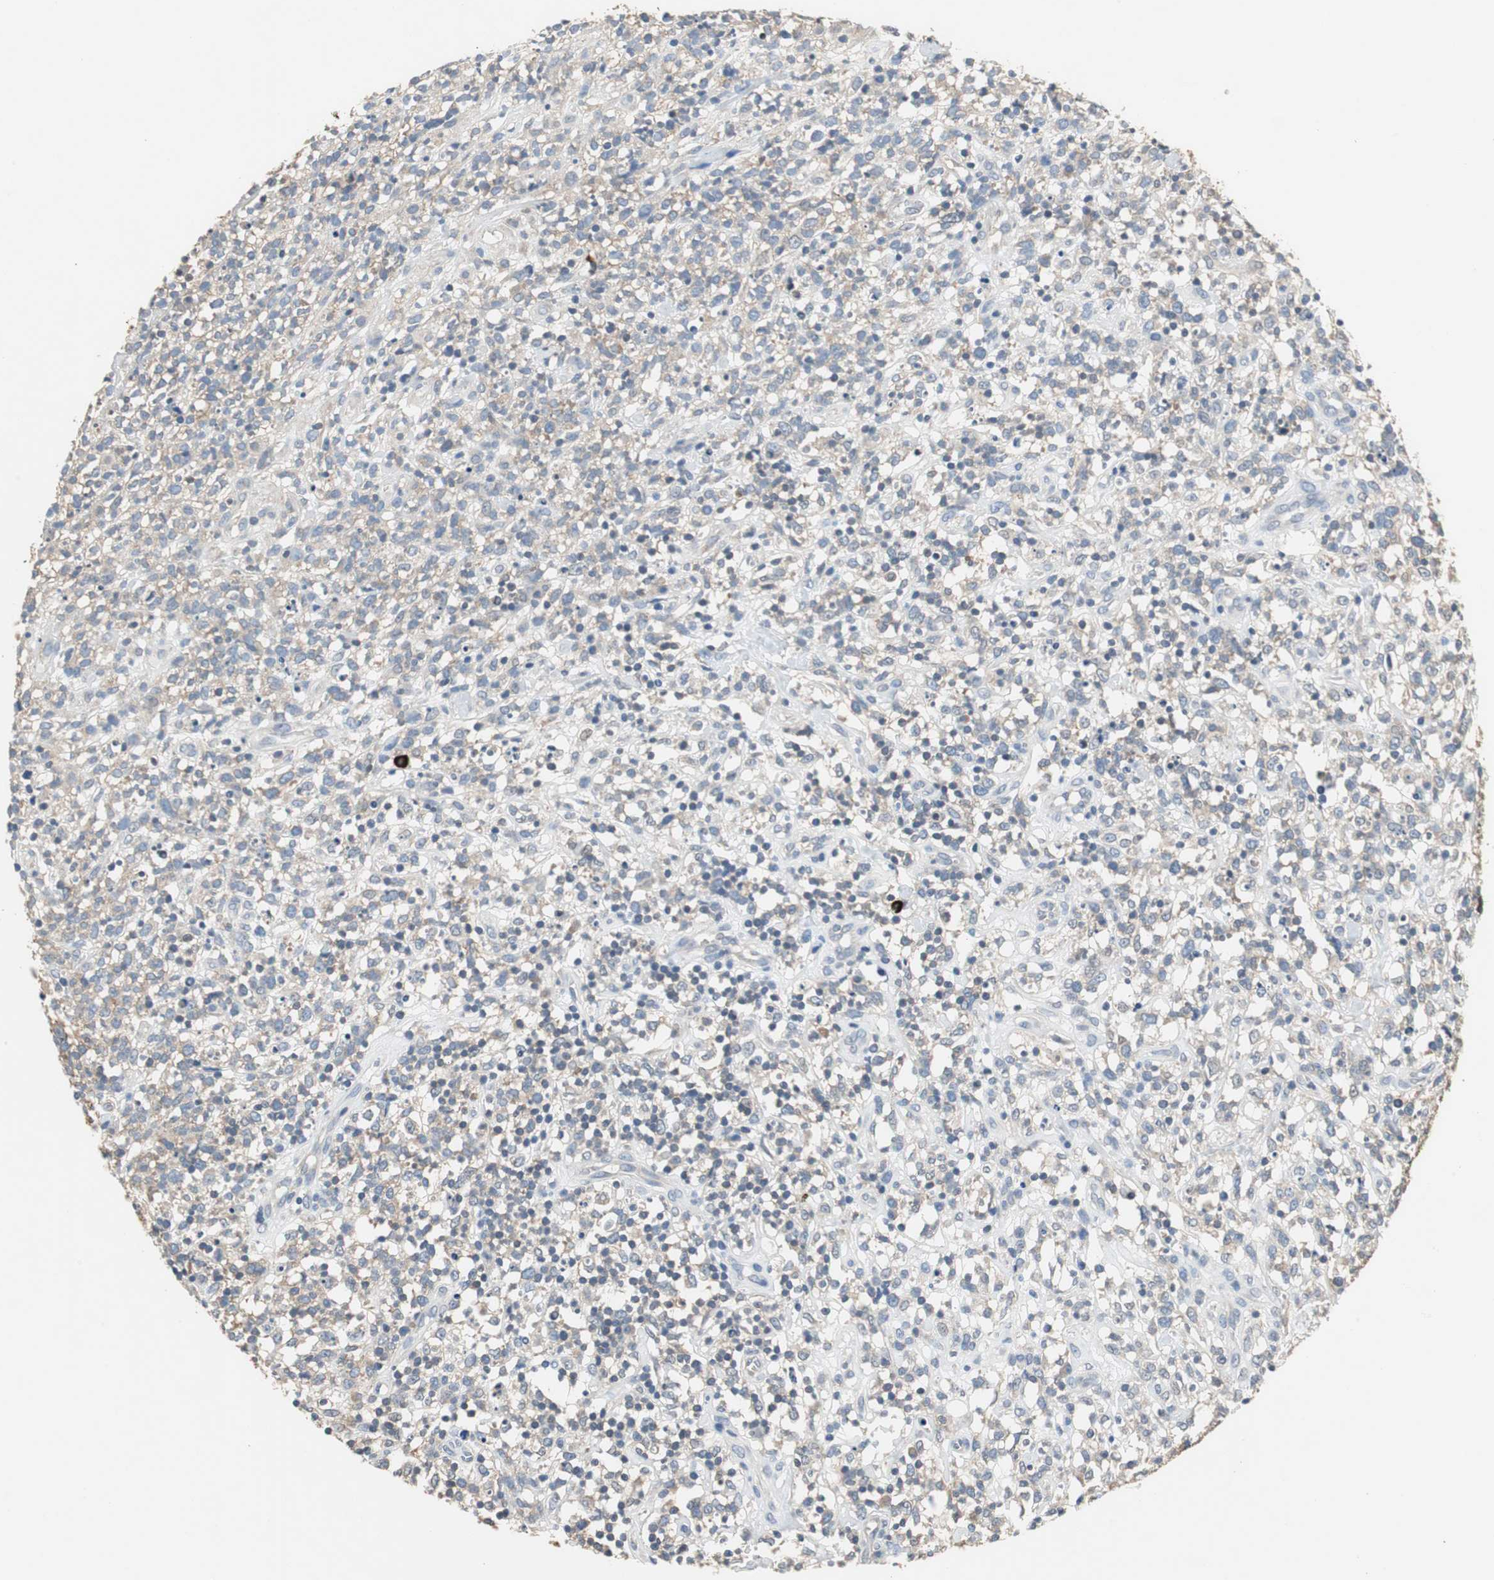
{"staining": {"intensity": "weak", "quantity": "25%-75%", "location": "cytoplasmic/membranous"}, "tissue": "lymphoma", "cell_type": "Tumor cells", "image_type": "cancer", "snomed": [{"axis": "morphology", "description": "Malignant lymphoma, non-Hodgkin's type, High grade"}, {"axis": "topography", "description": "Lymph node"}], "caption": "Protein analysis of malignant lymphoma, non-Hodgkin's type (high-grade) tissue exhibits weak cytoplasmic/membranous expression in about 25%-75% of tumor cells. The staining was performed using DAB (3,3'-diaminobenzidine) to visualize the protein expression in brown, while the nuclei were stained in blue with hematoxylin (Magnification: 20x).", "gene": "SLC19A2", "patient": {"sex": "female", "age": 73}}